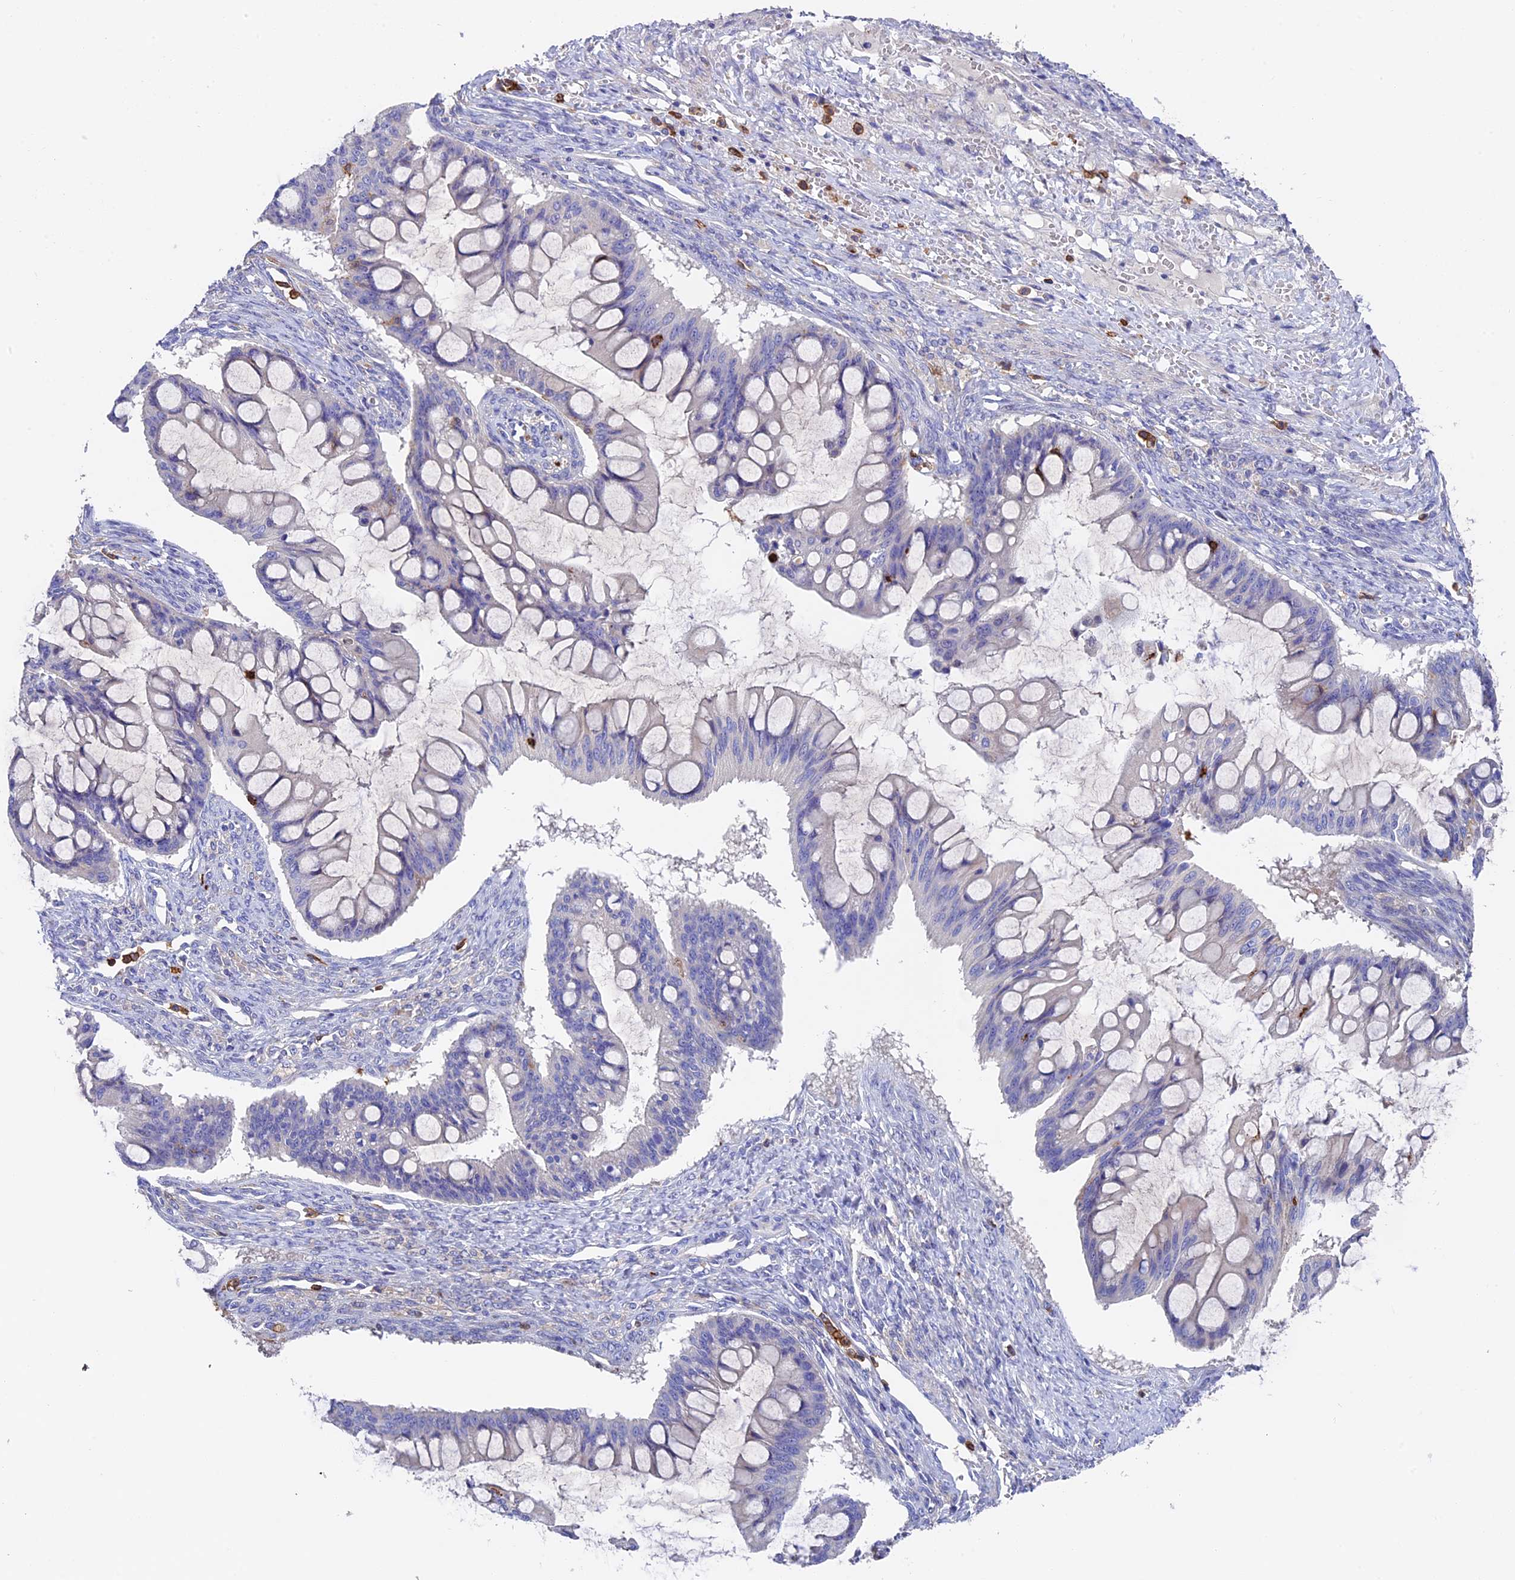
{"staining": {"intensity": "negative", "quantity": "none", "location": "none"}, "tissue": "ovarian cancer", "cell_type": "Tumor cells", "image_type": "cancer", "snomed": [{"axis": "morphology", "description": "Cystadenocarcinoma, mucinous, NOS"}, {"axis": "topography", "description": "Ovary"}], "caption": "Human ovarian cancer (mucinous cystadenocarcinoma) stained for a protein using immunohistochemistry displays no positivity in tumor cells.", "gene": "ADAT1", "patient": {"sex": "female", "age": 73}}